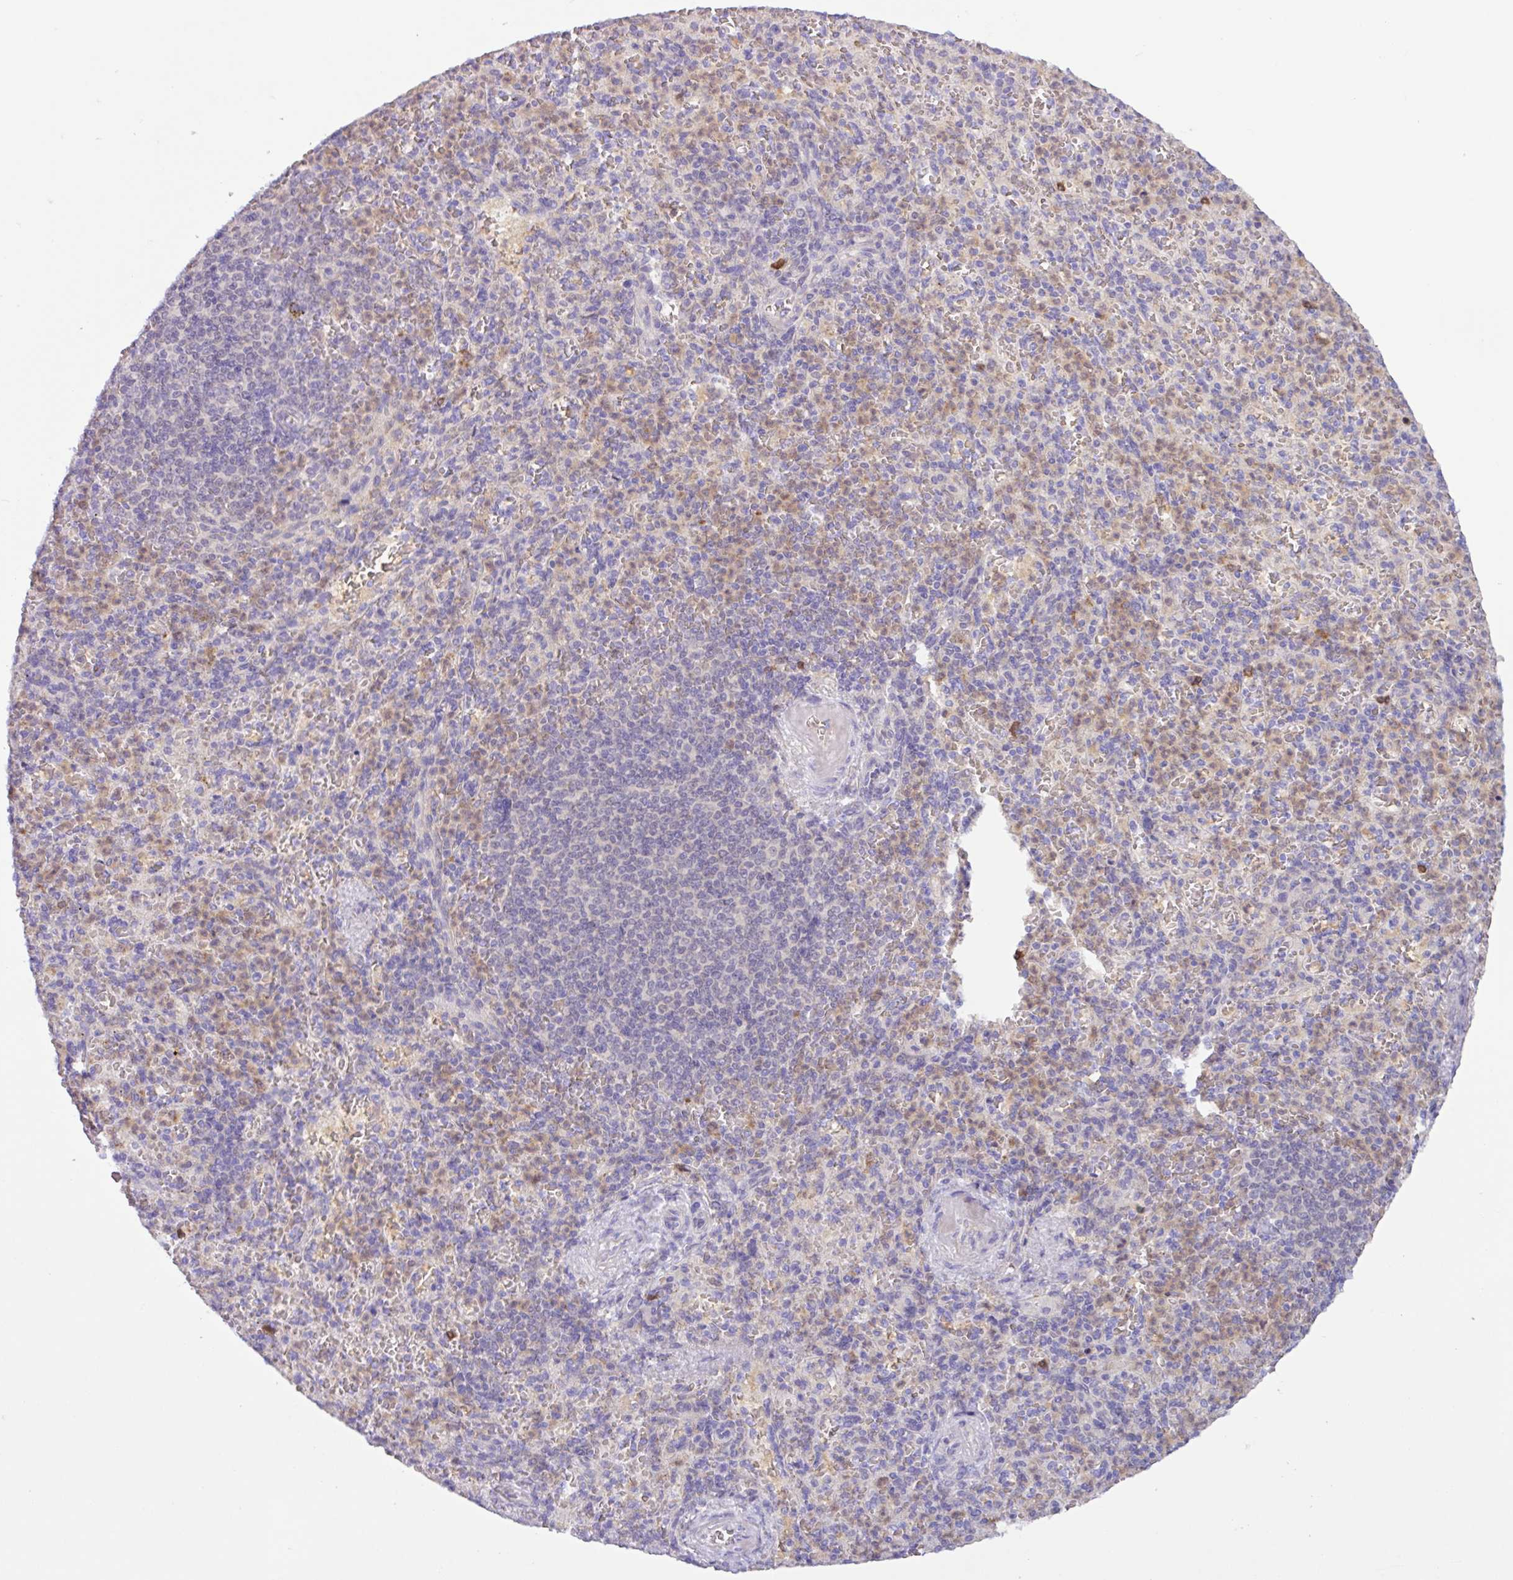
{"staining": {"intensity": "moderate", "quantity": "<25%", "location": "cytoplasmic/membranous"}, "tissue": "spleen", "cell_type": "Cells in red pulp", "image_type": "normal", "snomed": [{"axis": "morphology", "description": "Normal tissue, NOS"}, {"axis": "topography", "description": "Spleen"}], "caption": "An image showing moderate cytoplasmic/membranous expression in approximately <25% of cells in red pulp in benign spleen, as visualized by brown immunohistochemical staining.", "gene": "TONSL", "patient": {"sex": "female", "age": 74}}